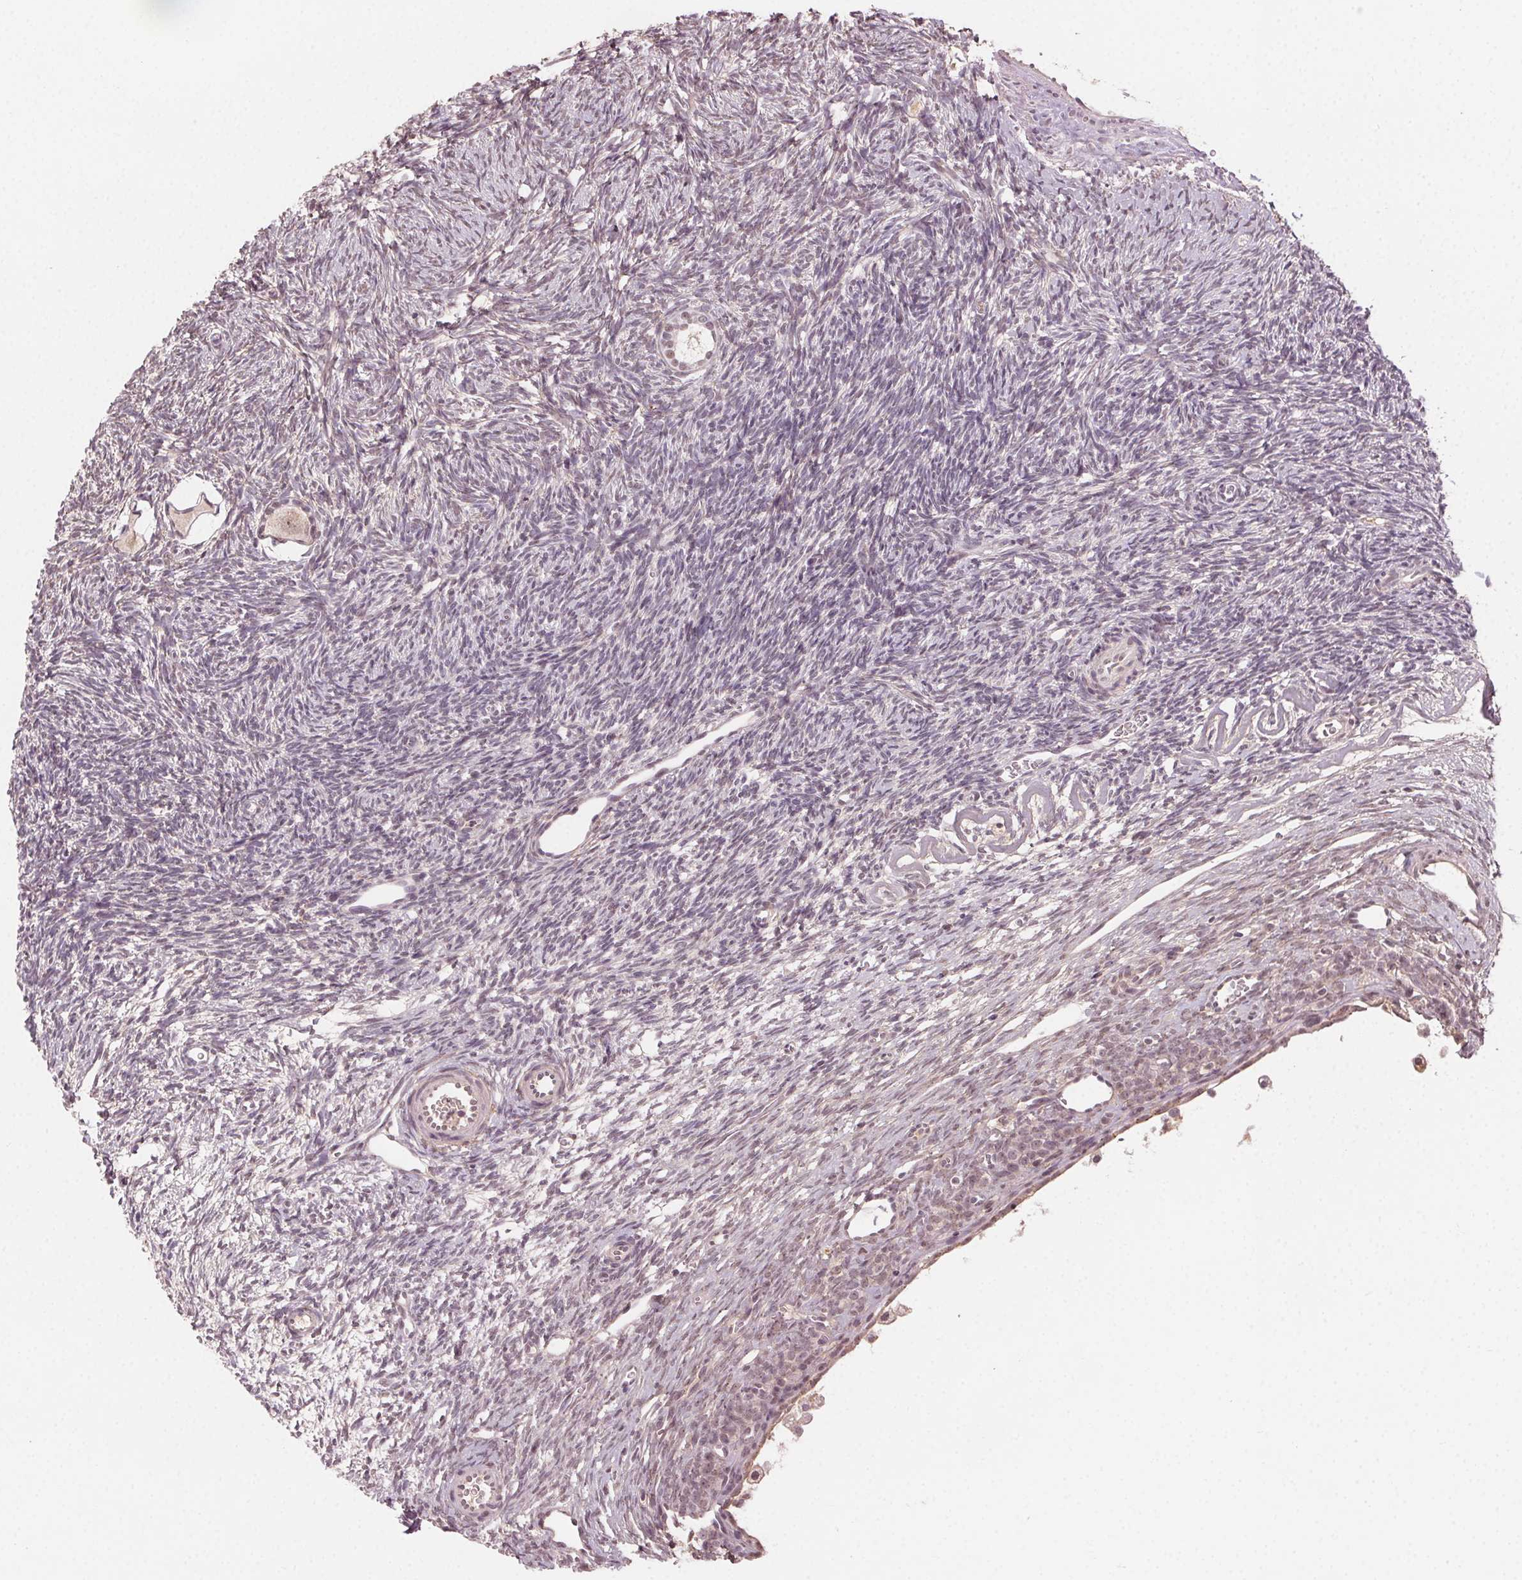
{"staining": {"intensity": "negative", "quantity": "none", "location": "none"}, "tissue": "ovary", "cell_type": "Follicle cells", "image_type": "normal", "snomed": [{"axis": "morphology", "description": "Normal tissue, NOS"}, {"axis": "topography", "description": "Ovary"}], "caption": "Immunohistochemical staining of normal human ovary demonstrates no significant positivity in follicle cells. The staining is performed using DAB brown chromogen with nuclei counter-stained in using hematoxylin.", "gene": "TUB", "patient": {"sex": "female", "age": 34}}